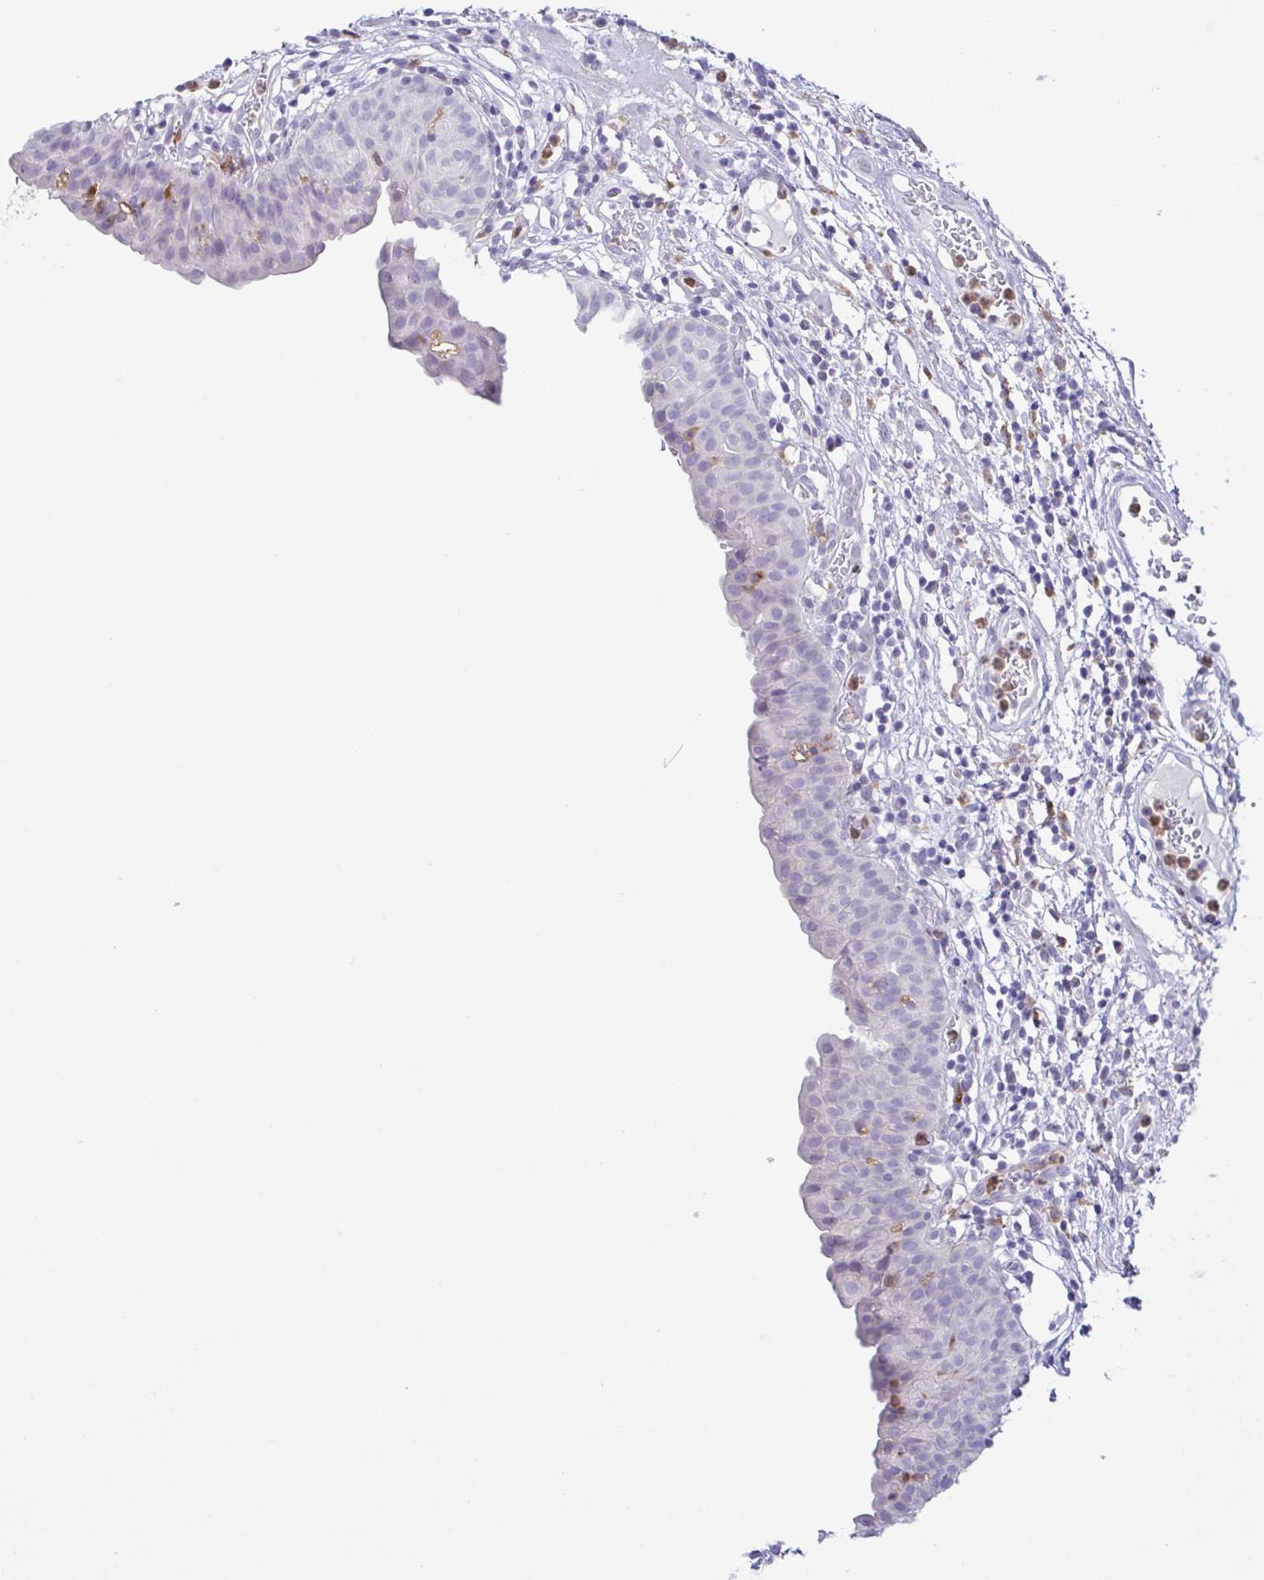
{"staining": {"intensity": "negative", "quantity": "none", "location": "none"}, "tissue": "urinary bladder", "cell_type": "Urothelial cells", "image_type": "normal", "snomed": [{"axis": "morphology", "description": "Normal tissue, NOS"}, {"axis": "morphology", "description": "Inflammation, NOS"}, {"axis": "topography", "description": "Urinary bladder"}], "caption": "Immunohistochemical staining of normal human urinary bladder shows no significant positivity in urothelial cells. The staining was performed using DAB to visualize the protein expression in brown, while the nuclei were stained in blue with hematoxylin (Magnification: 20x).", "gene": "ATP6V1G2", "patient": {"sex": "male", "age": 57}}